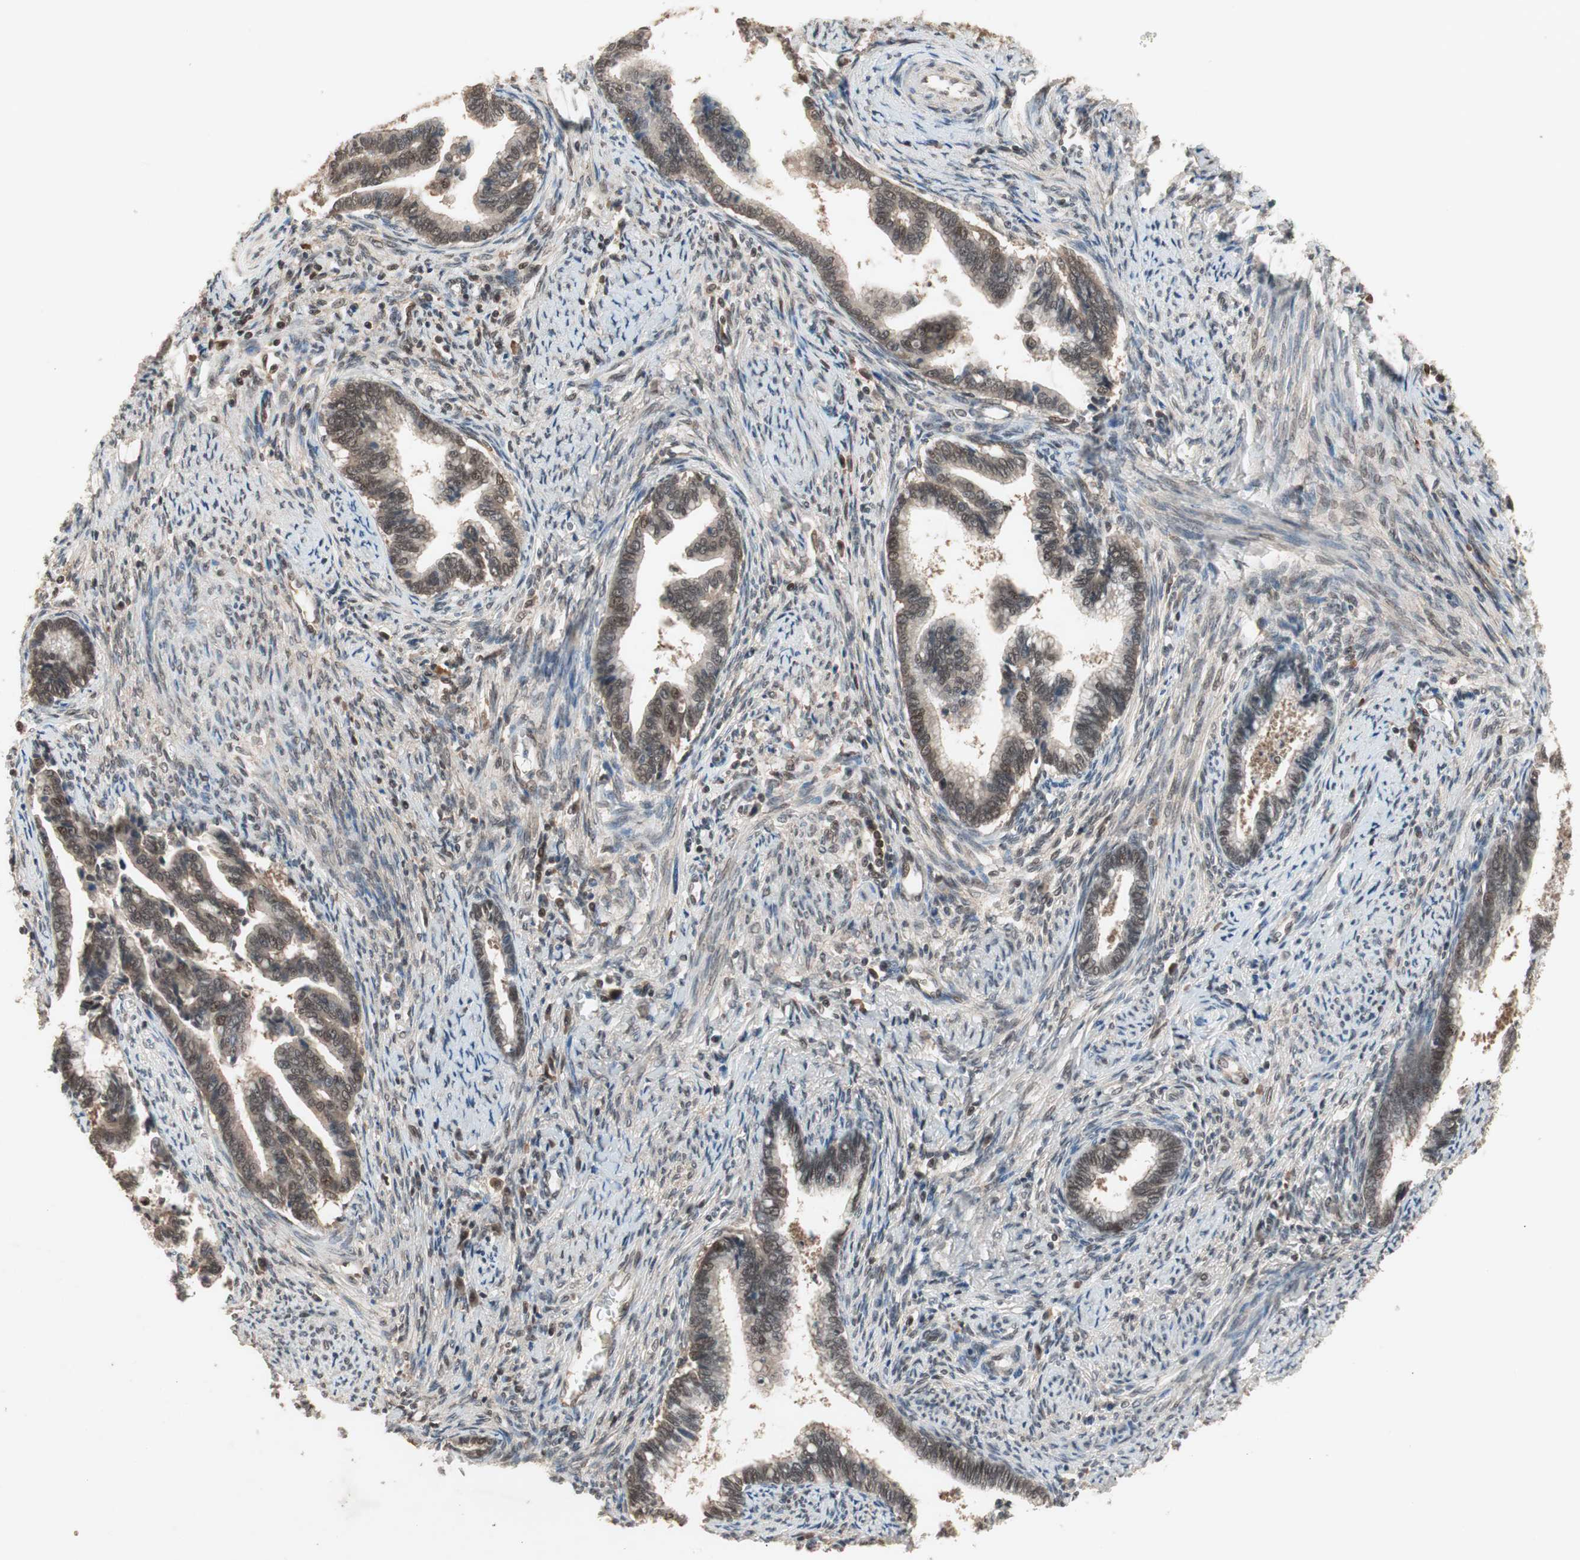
{"staining": {"intensity": "moderate", "quantity": ">75%", "location": "cytoplasmic/membranous,nuclear"}, "tissue": "cervical cancer", "cell_type": "Tumor cells", "image_type": "cancer", "snomed": [{"axis": "morphology", "description": "Adenocarcinoma, NOS"}, {"axis": "topography", "description": "Cervix"}], "caption": "This histopathology image demonstrates immunohistochemistry (IHC) staining of cervical cancer (adenocarcinoma), with medium moderate cytoplasmic/membranous and nuclear expression in about >75% of tumor cells.", "gene": "GART", "patient": {"sex": "female", "age": 44}}